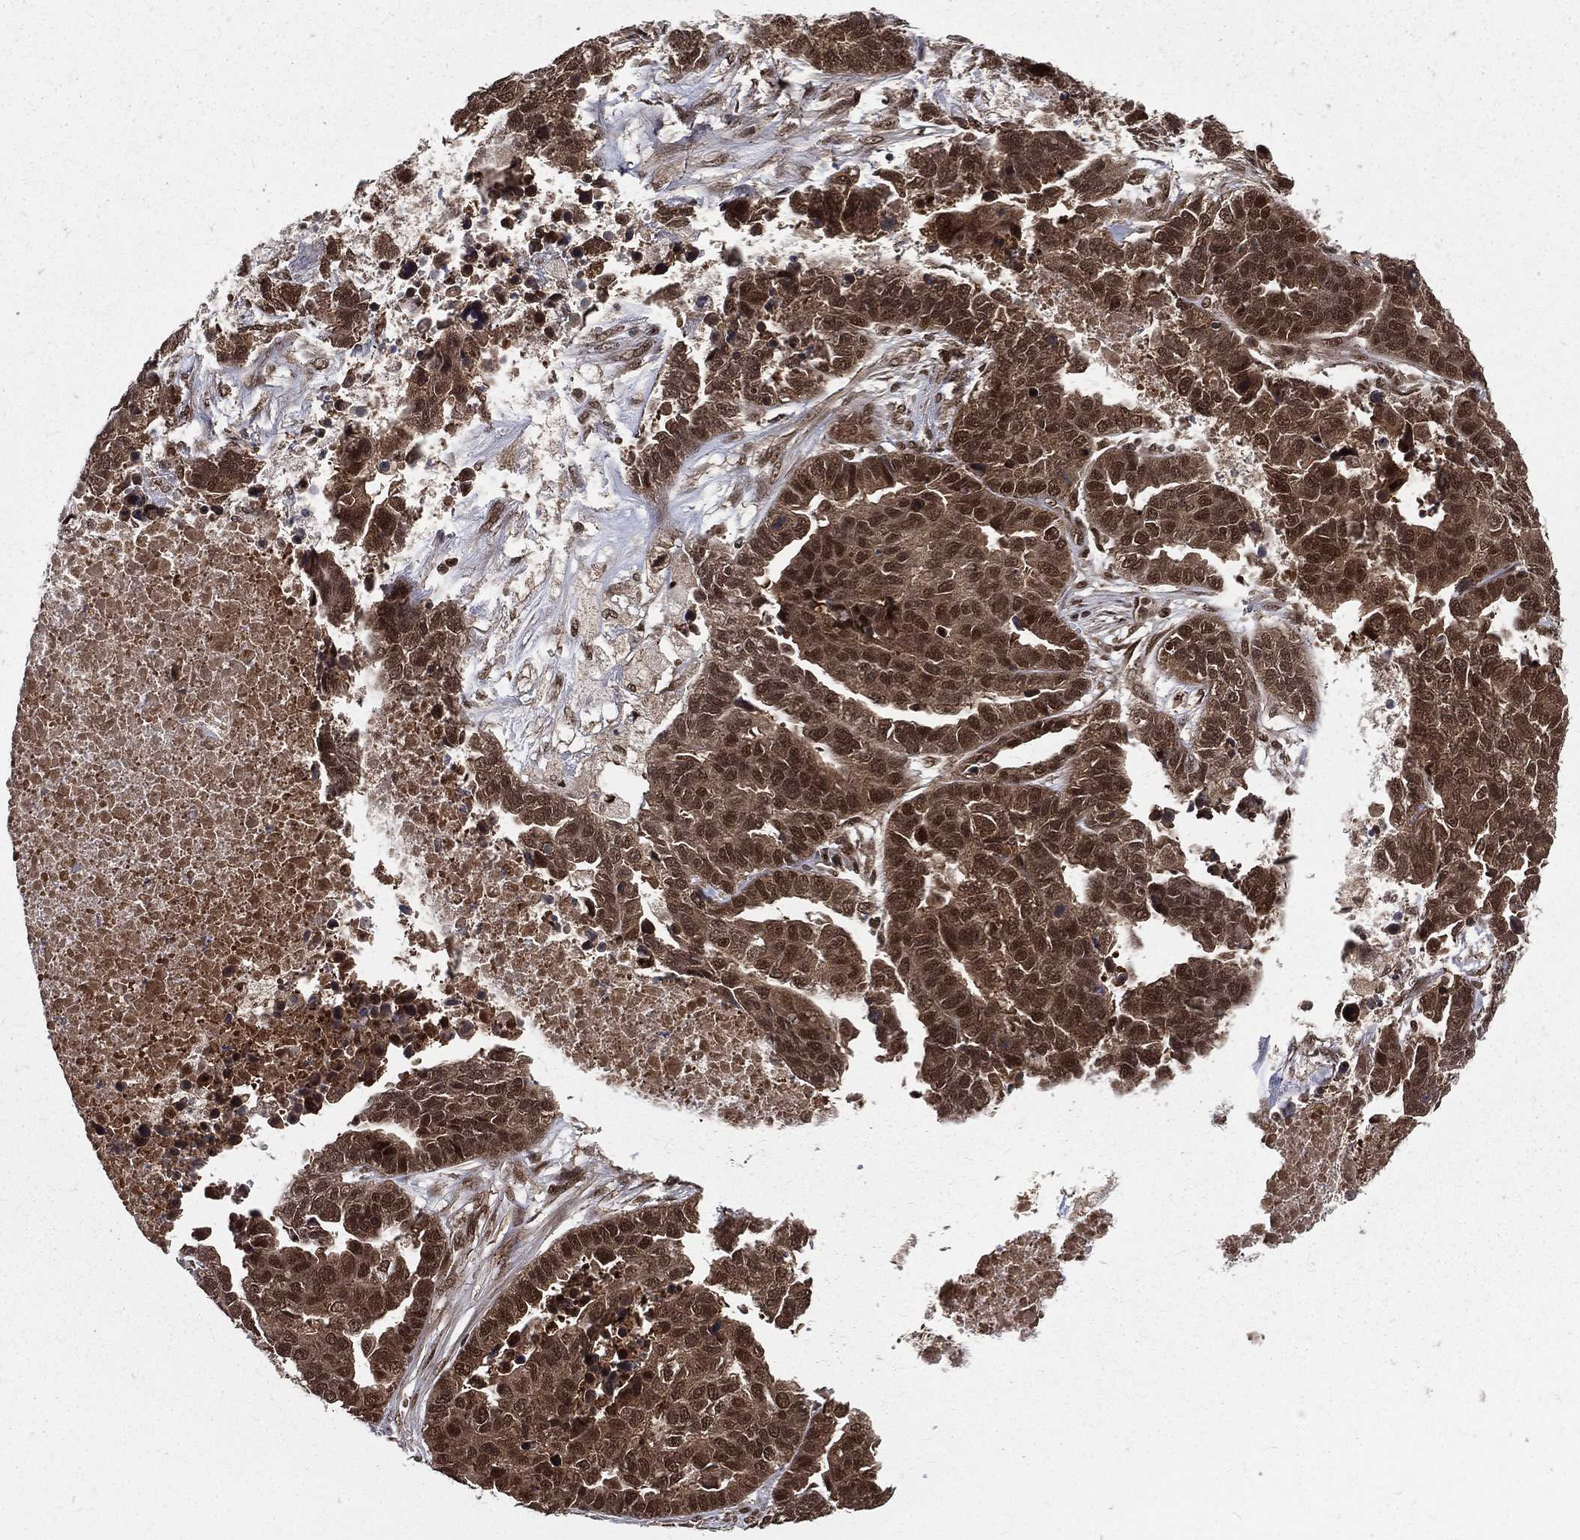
{"staining": {"intensity": "moderate", "quantity": ">75%", "location": "cytoplasmic/membranous,nuclear"}, "tissue": "ovarian cancer", "cell_type": "Tumor cells", "image_type": "cancer", "snomed": [{"axis": "morphology", "description": "Cystadenocarcinoma, serous, NOS"}, {"axis": "topography", "description": "Ovary"}], "caption": "Moderate cytoplasmic/membranous and nuclear staining for a protein is seen in approximately >75% of tumor cells of serous cystadenocarcinoma (ovarian) using IHC.", "gene": "COPS4", "patient": {"sex": "female", "age": 87}}